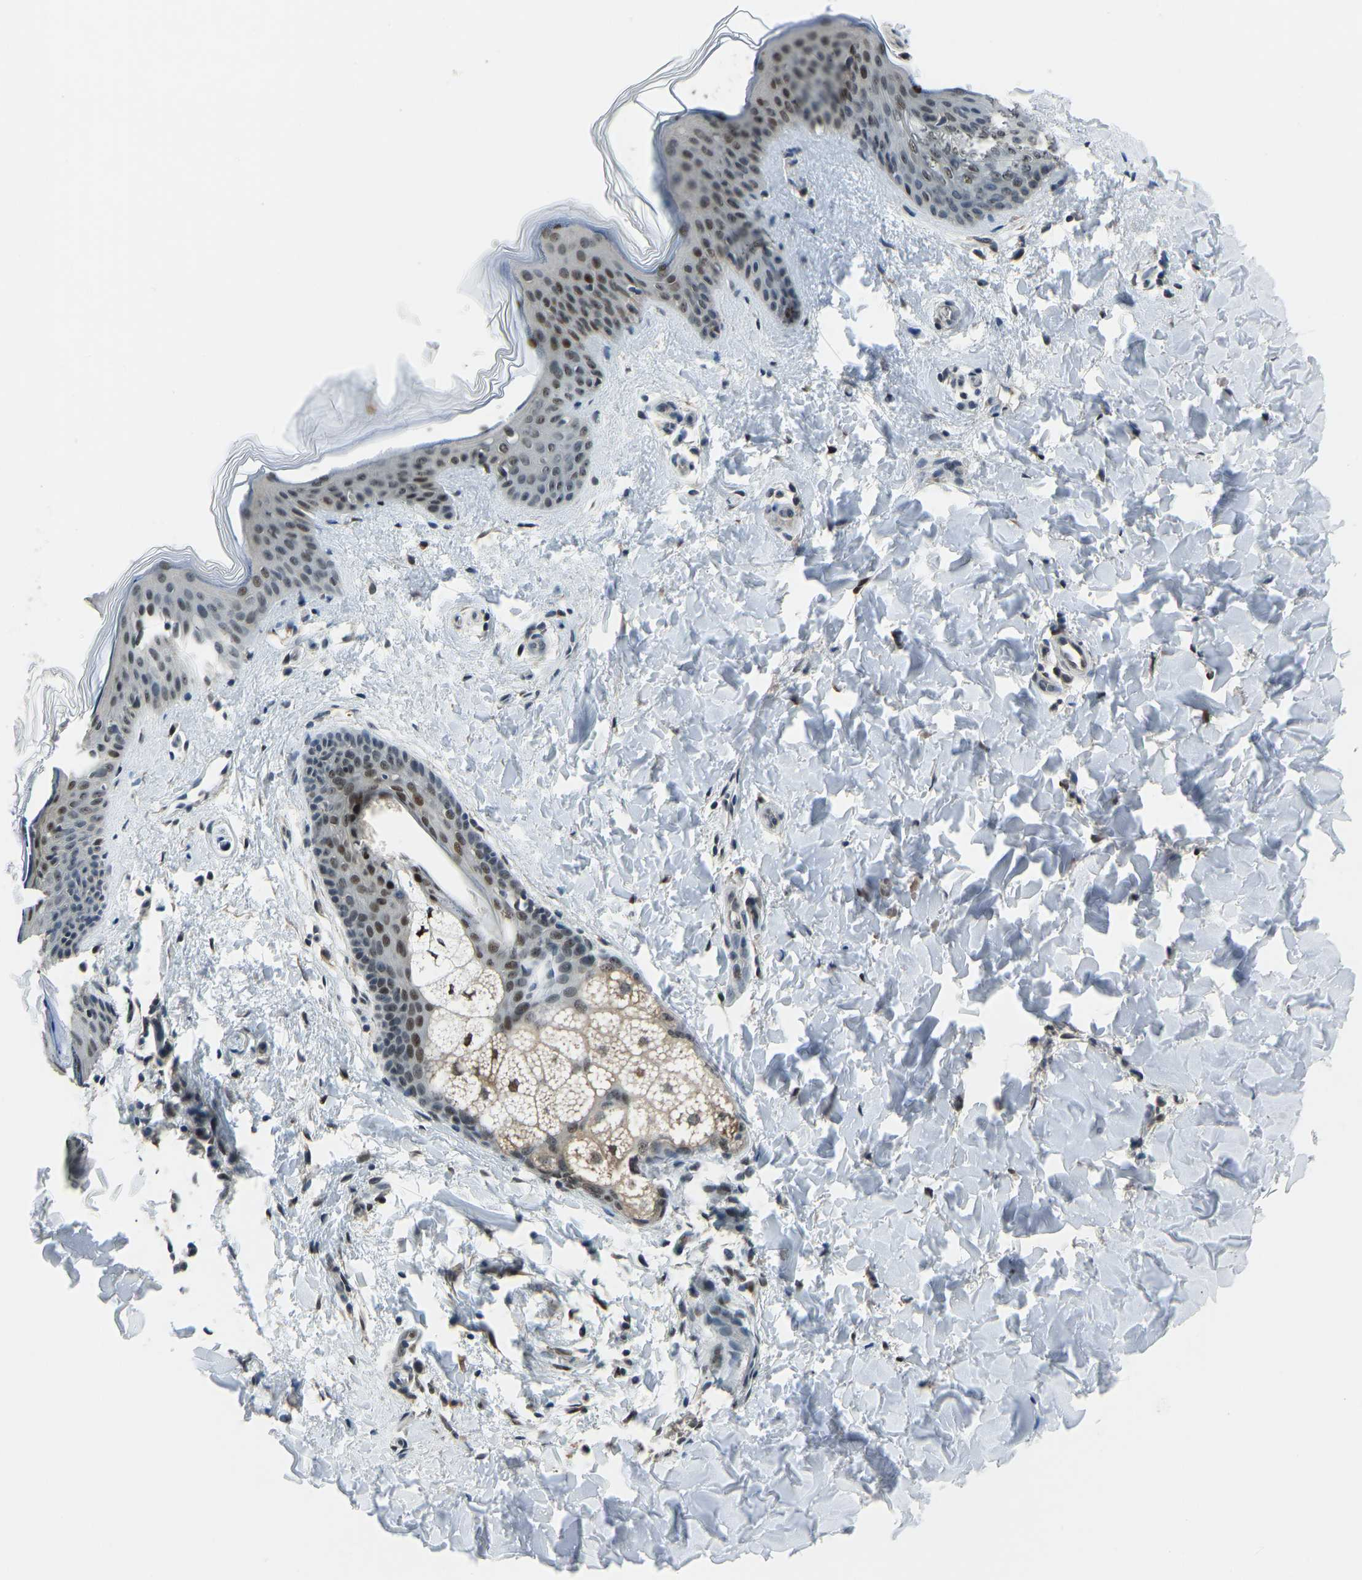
{"staining": {"intensity": "weak", "quantity": "25%-75%", "location": "nuclear"}, "tissue": "skin", "cell_type": "Fibroblasts", "image_type": "normal", "snomed": [{"axis": "morphology", "description": "Normal tissue, NOS"}, {"axis": "topography", "description": "Skin"}], "caption": "Skin stained with IHC displays weak nuclear expression in about 25%-75% of fibroblasts.", "gene": "FOS", "patient": {"sex": "female", "age": 17}}